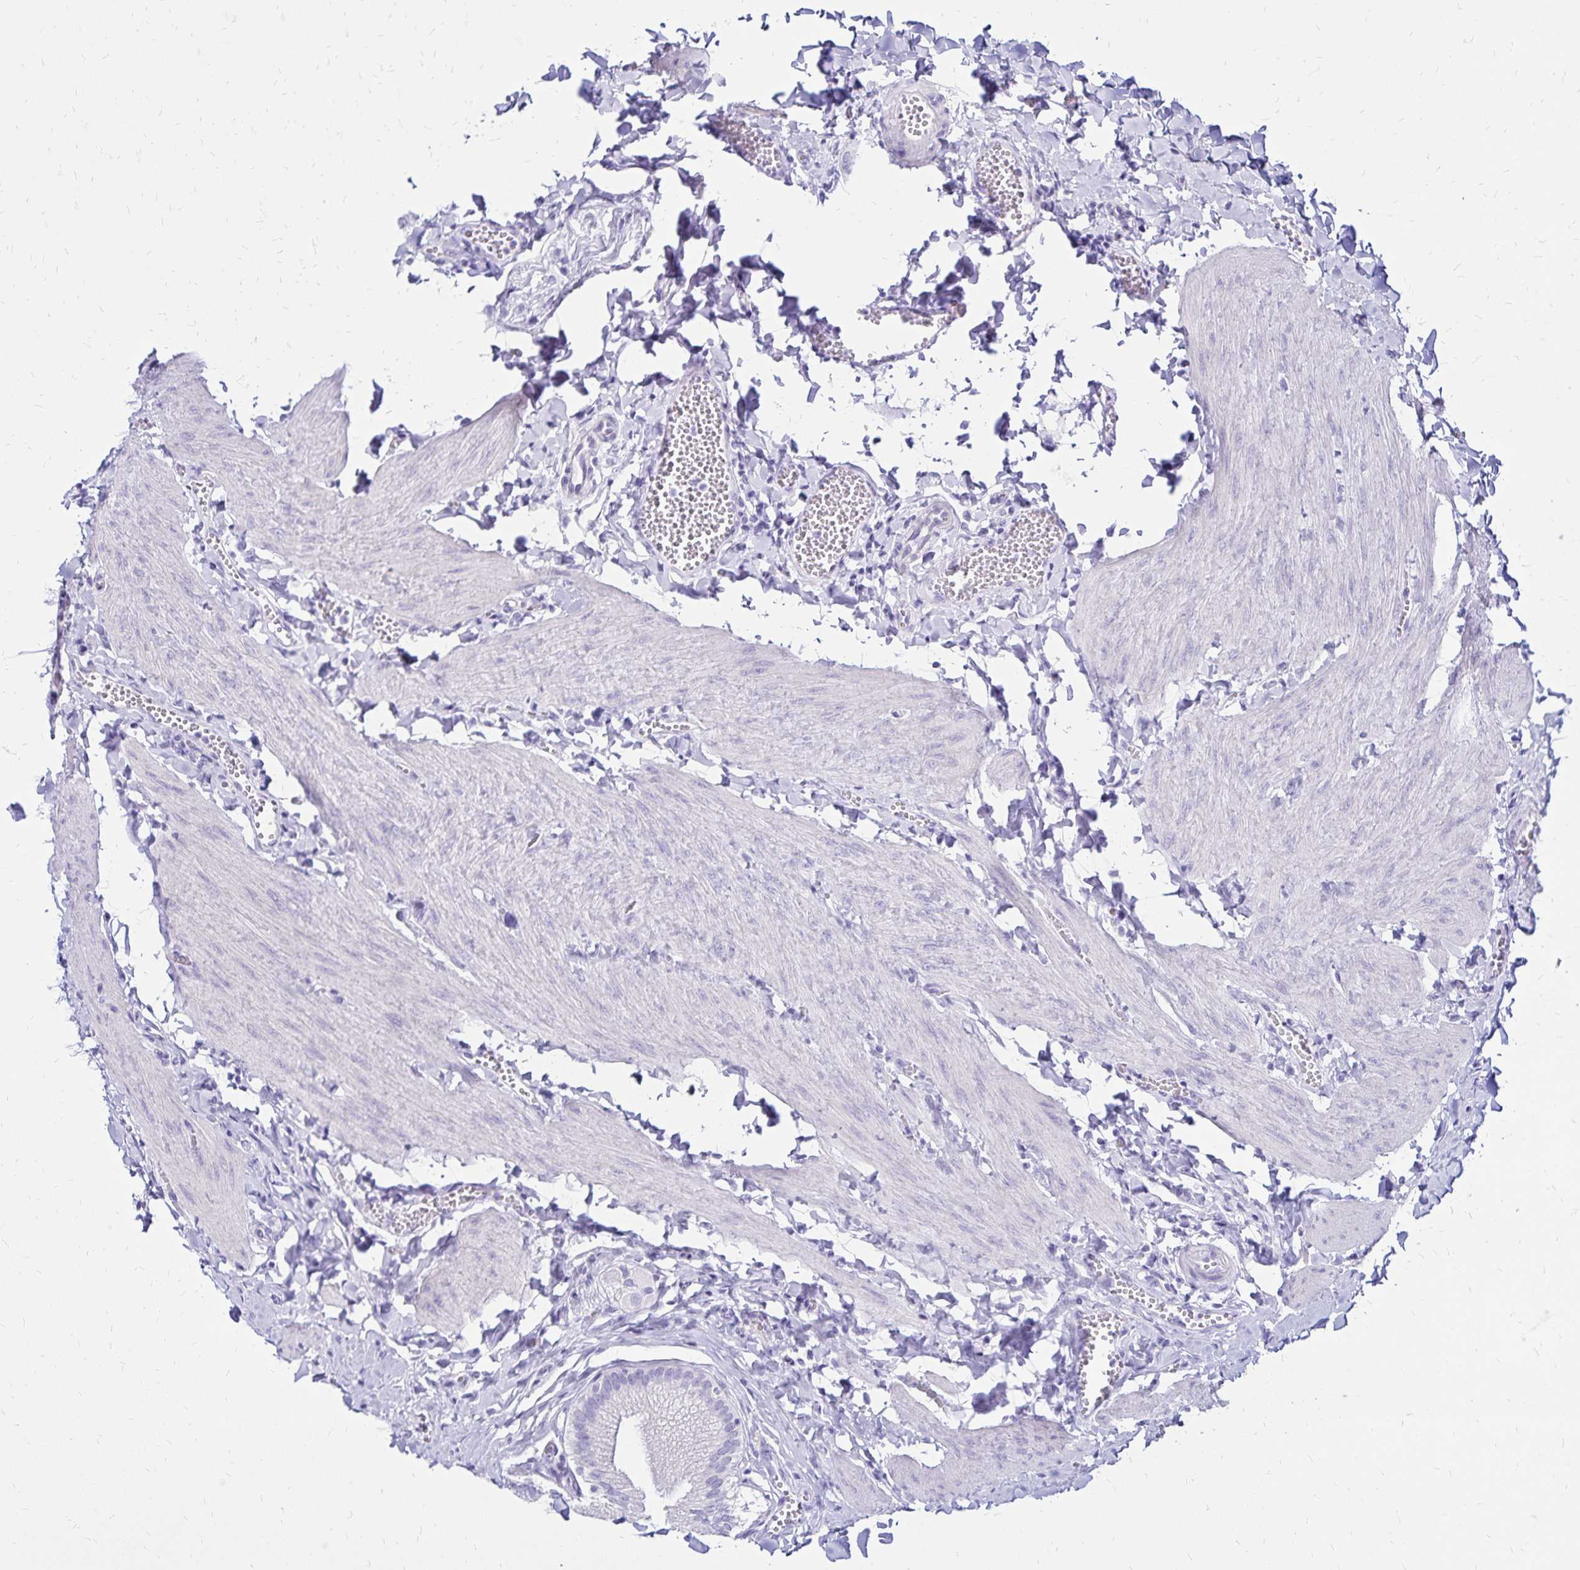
{"staining": {"intensity": "negative", "quantity": "none", "location": "none"}, "tissue": "gallbladder", "cell_type": "Glandular cells", "image_type": "normal", "snomed": [{"axis": "morphology", "description": "Normal tissue, NOS"}, {"axis": "topography", "description": "Gallbladder"}], "caption": "Immunohistochemistry photomicrograph of normal gallbladder: gallbladder stained with DAB exhibits no significant protein positivity in glandular cells. (DAB immunohistochemistry visualized using brightfield microscopy, high magnification).", "gene": "LIN28B", "patient": {"sex": "male", "age": 17}}